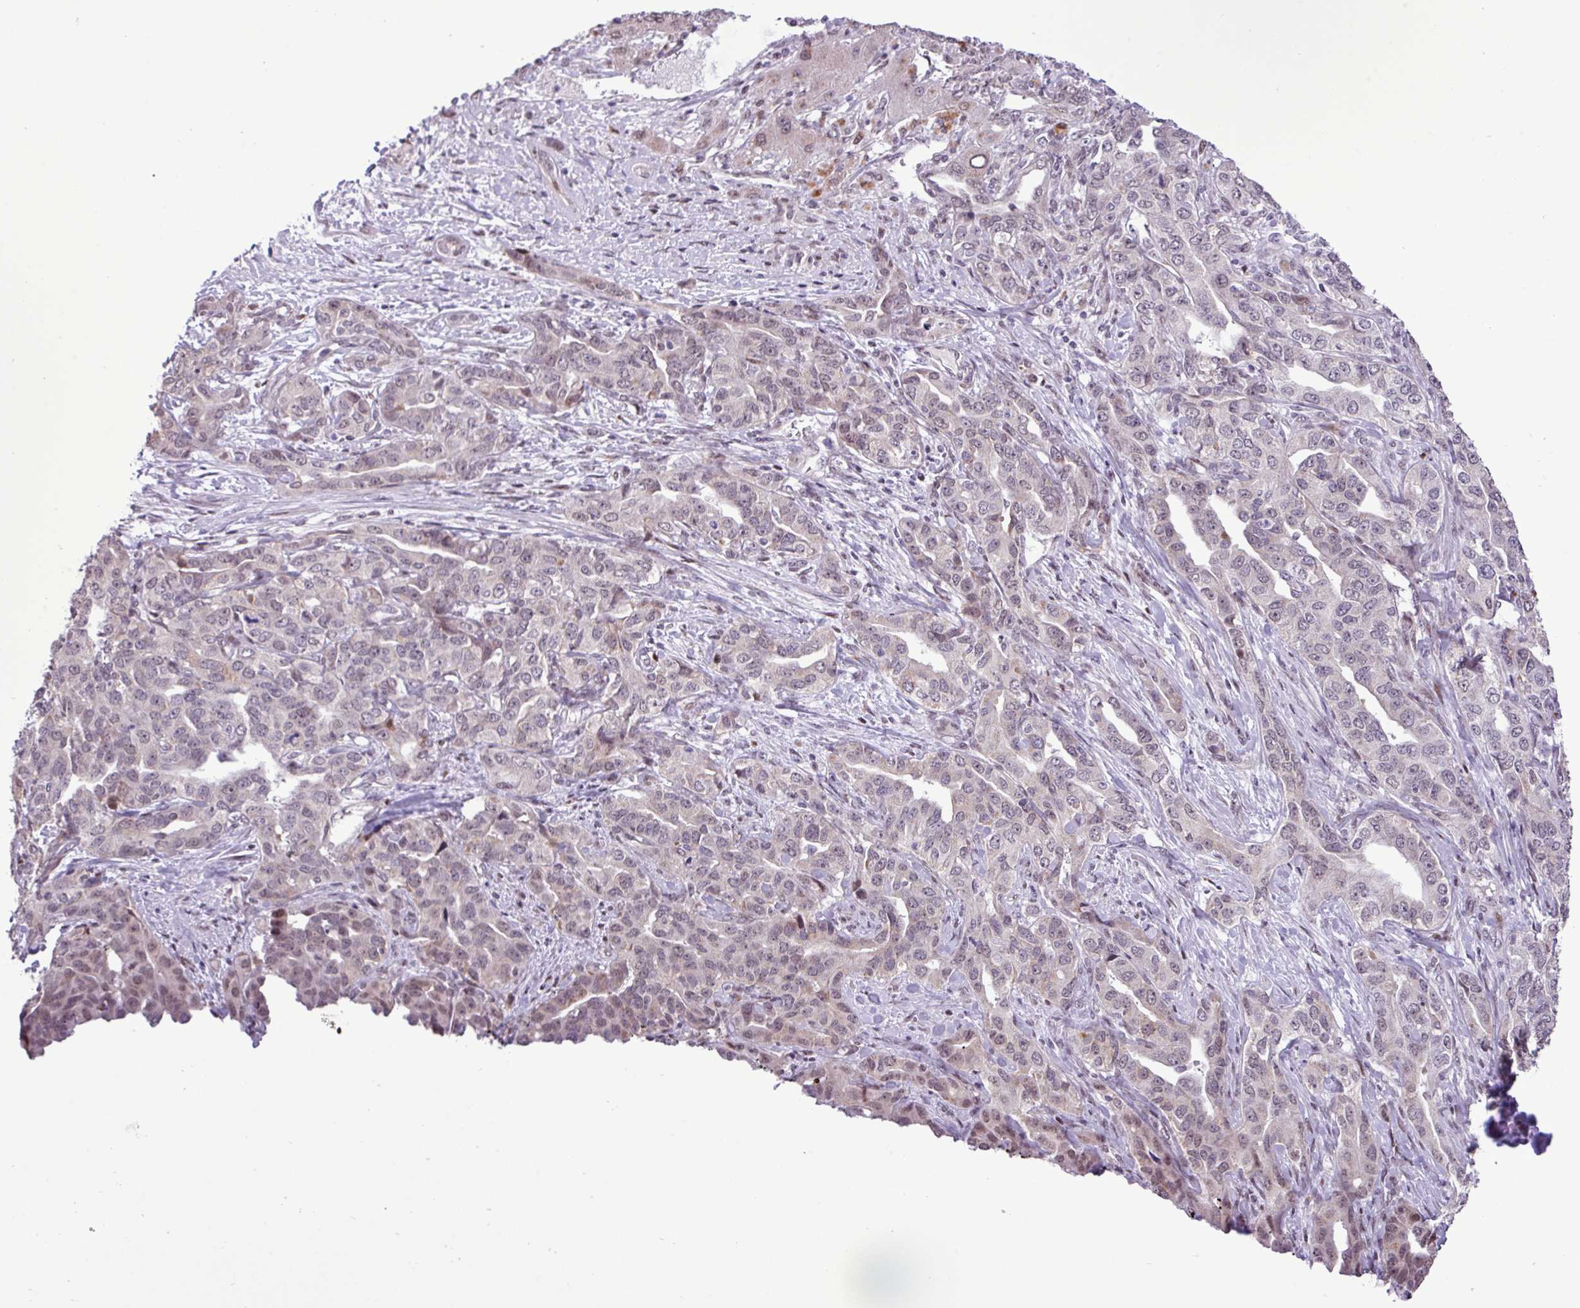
{"staining": {"intensity": "weak", "quantity": "<25%", "location": "nuclear"}, "tissue": "liver cancer", "cell_type": "Tumor cells", "image_type": "cancer", "snomed": [{"axis": "morphology", "description": "Cholangiocarcinoma"}, {"axis": "topography", "description": "Liver"}], "caption": "A high-resolution micrograph shows immunohistochemistry (IHC) staining of liver cancer (cholangiocarcinoma), which reveals no significant staining in tumor cells. The staining is performed using DAB (3,3'-diaminobenzidine) brown chromogen with nuclei counter-stained in using hematoxylin.", "gene": "ZNF354A", "patient": {"sex": "male", "age": 59}}